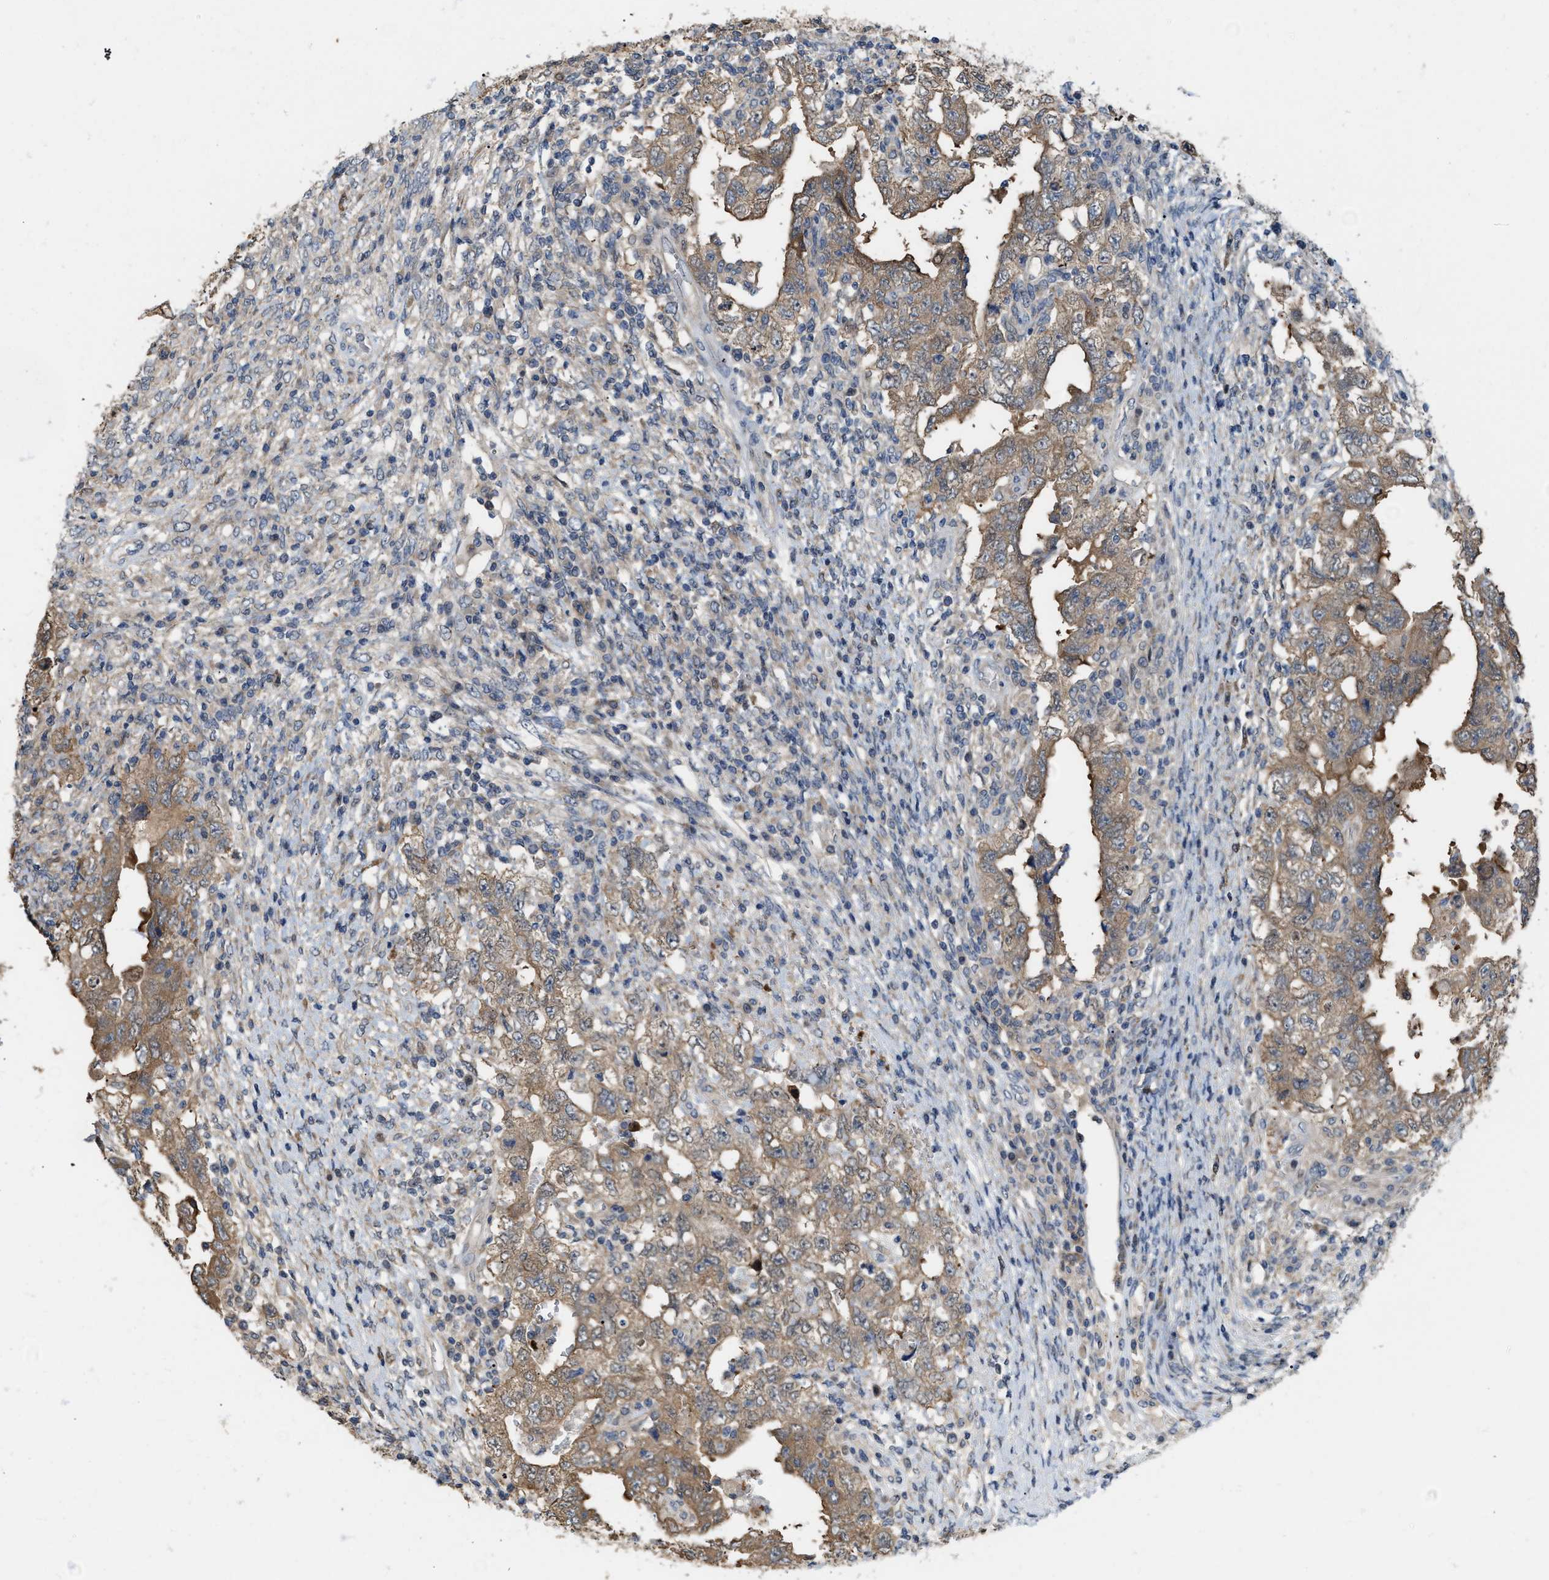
{"staining": {"intensity": "moderate", "quantity": ">75%", "location": "cytoplasmic/membranous"}, "tissue": "testis cancer", "cell_type": "Tumor cells", "image_type": "cancer", "snomed": [{"axis": "morphology", "description": "Carcinoma, Embryonal, NOS"}, {"axis": "topography", "description": "Testis"}], "caption": "Tumor cells demonstrate medium levels of moderate cytoplasmic/membranous expression in about >75% of cells in embryonal carcinoma (testis). (brown staining indicates protein expression, while blue staining denotes nuclei).", "gene": "CSNK1A1", "patient": {"sex": "male", "age": 26}}